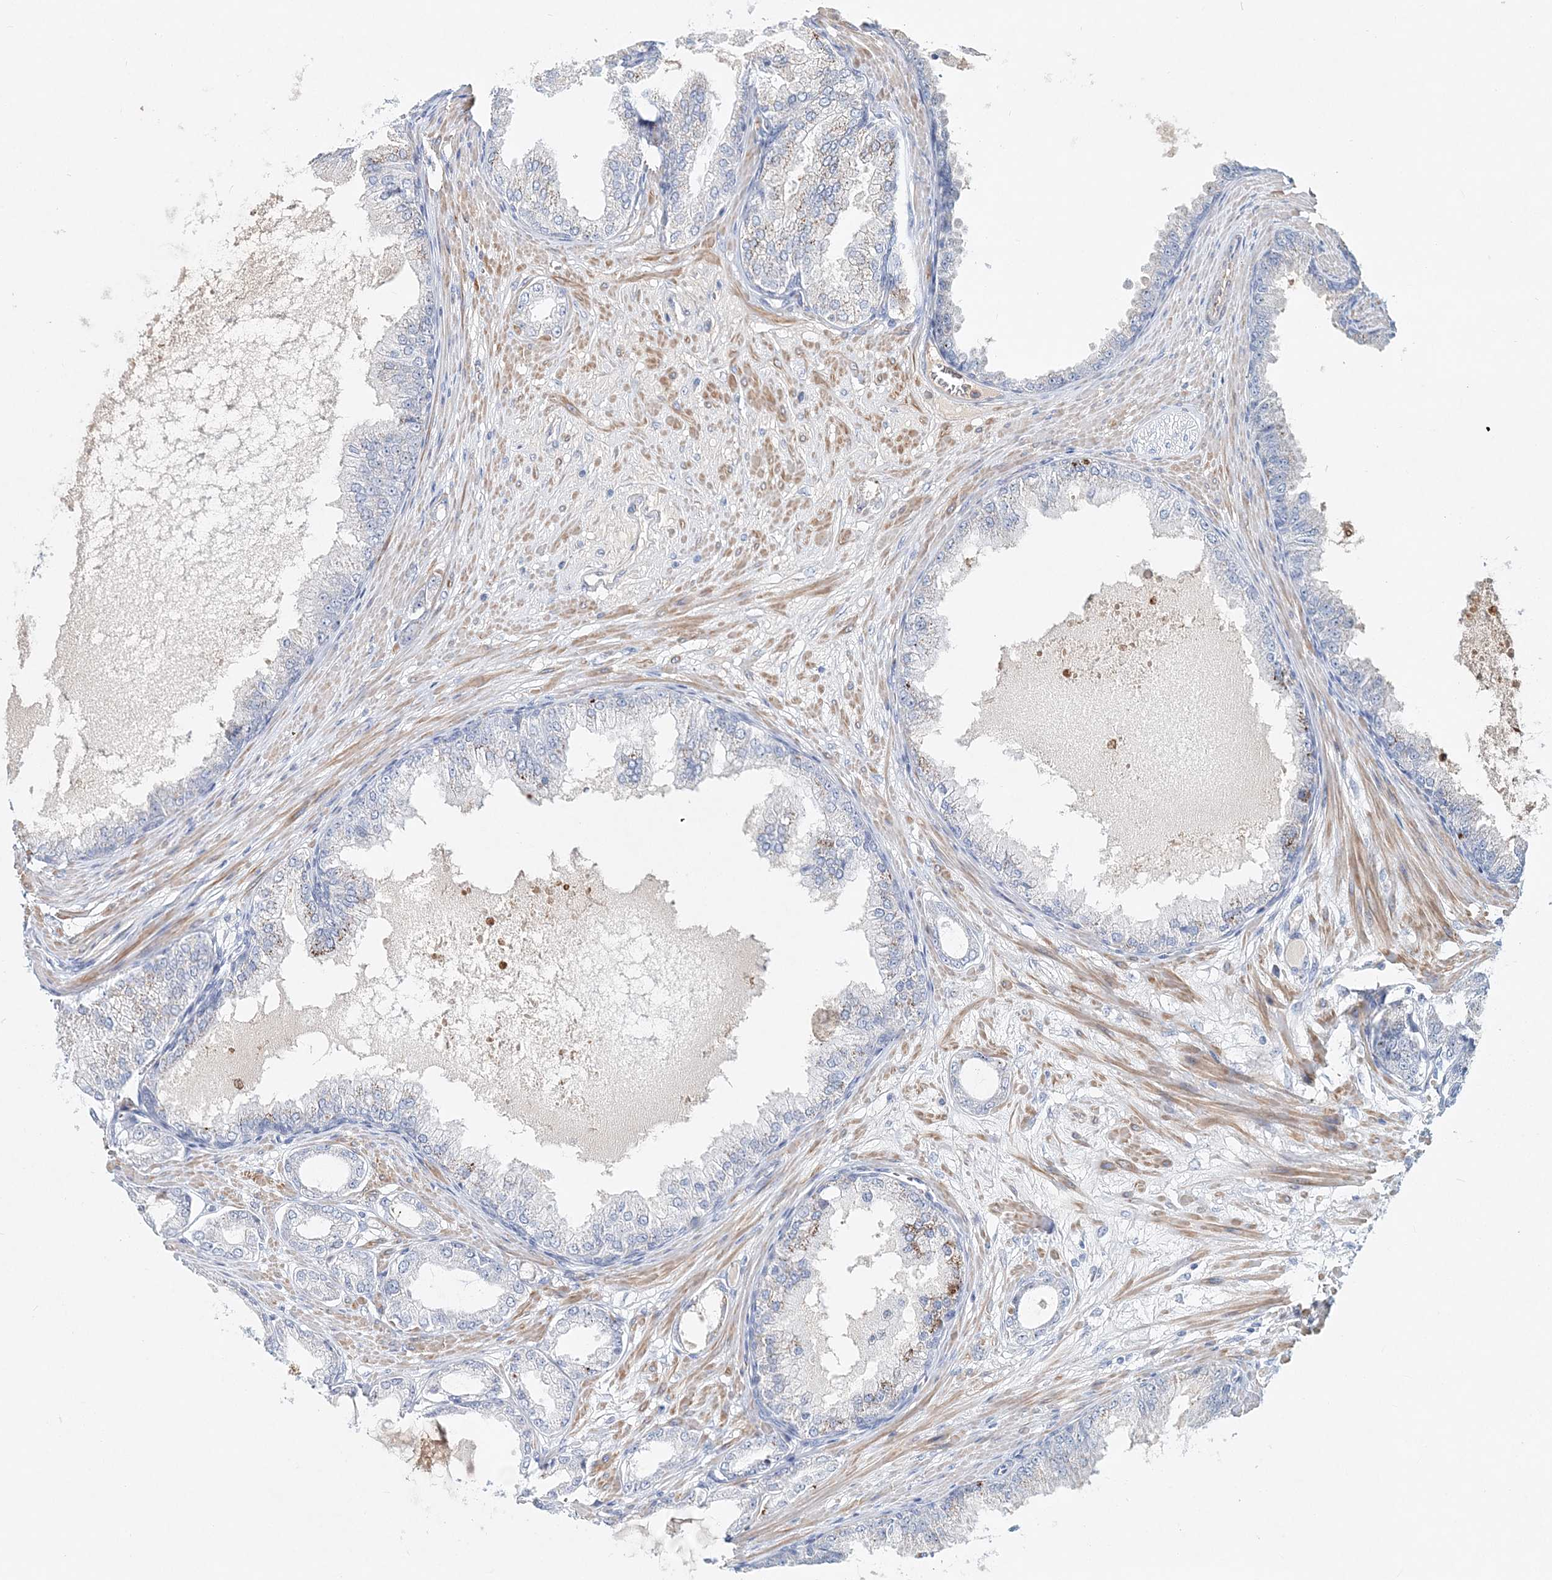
{"staining": {"intensity": "negative", "quantity": "none", "location": "none"}, "tissue": "prostate cancer", "cell_type": "Tumor cells", "image_type": "cancer", "snomed": [{"axis": "morphology", "description": "Adenocarcinoma, Low grade"}, {"axis": "topography", "description": "Prostate"}], "caption": "This is an immunohistochemistry micrograph of human adenocarcinoma (low-grade) (prostate). There is no positivity in tumor cells.", "gene": "DNAH5", "patient": {"sex": "male", "age": 63}}